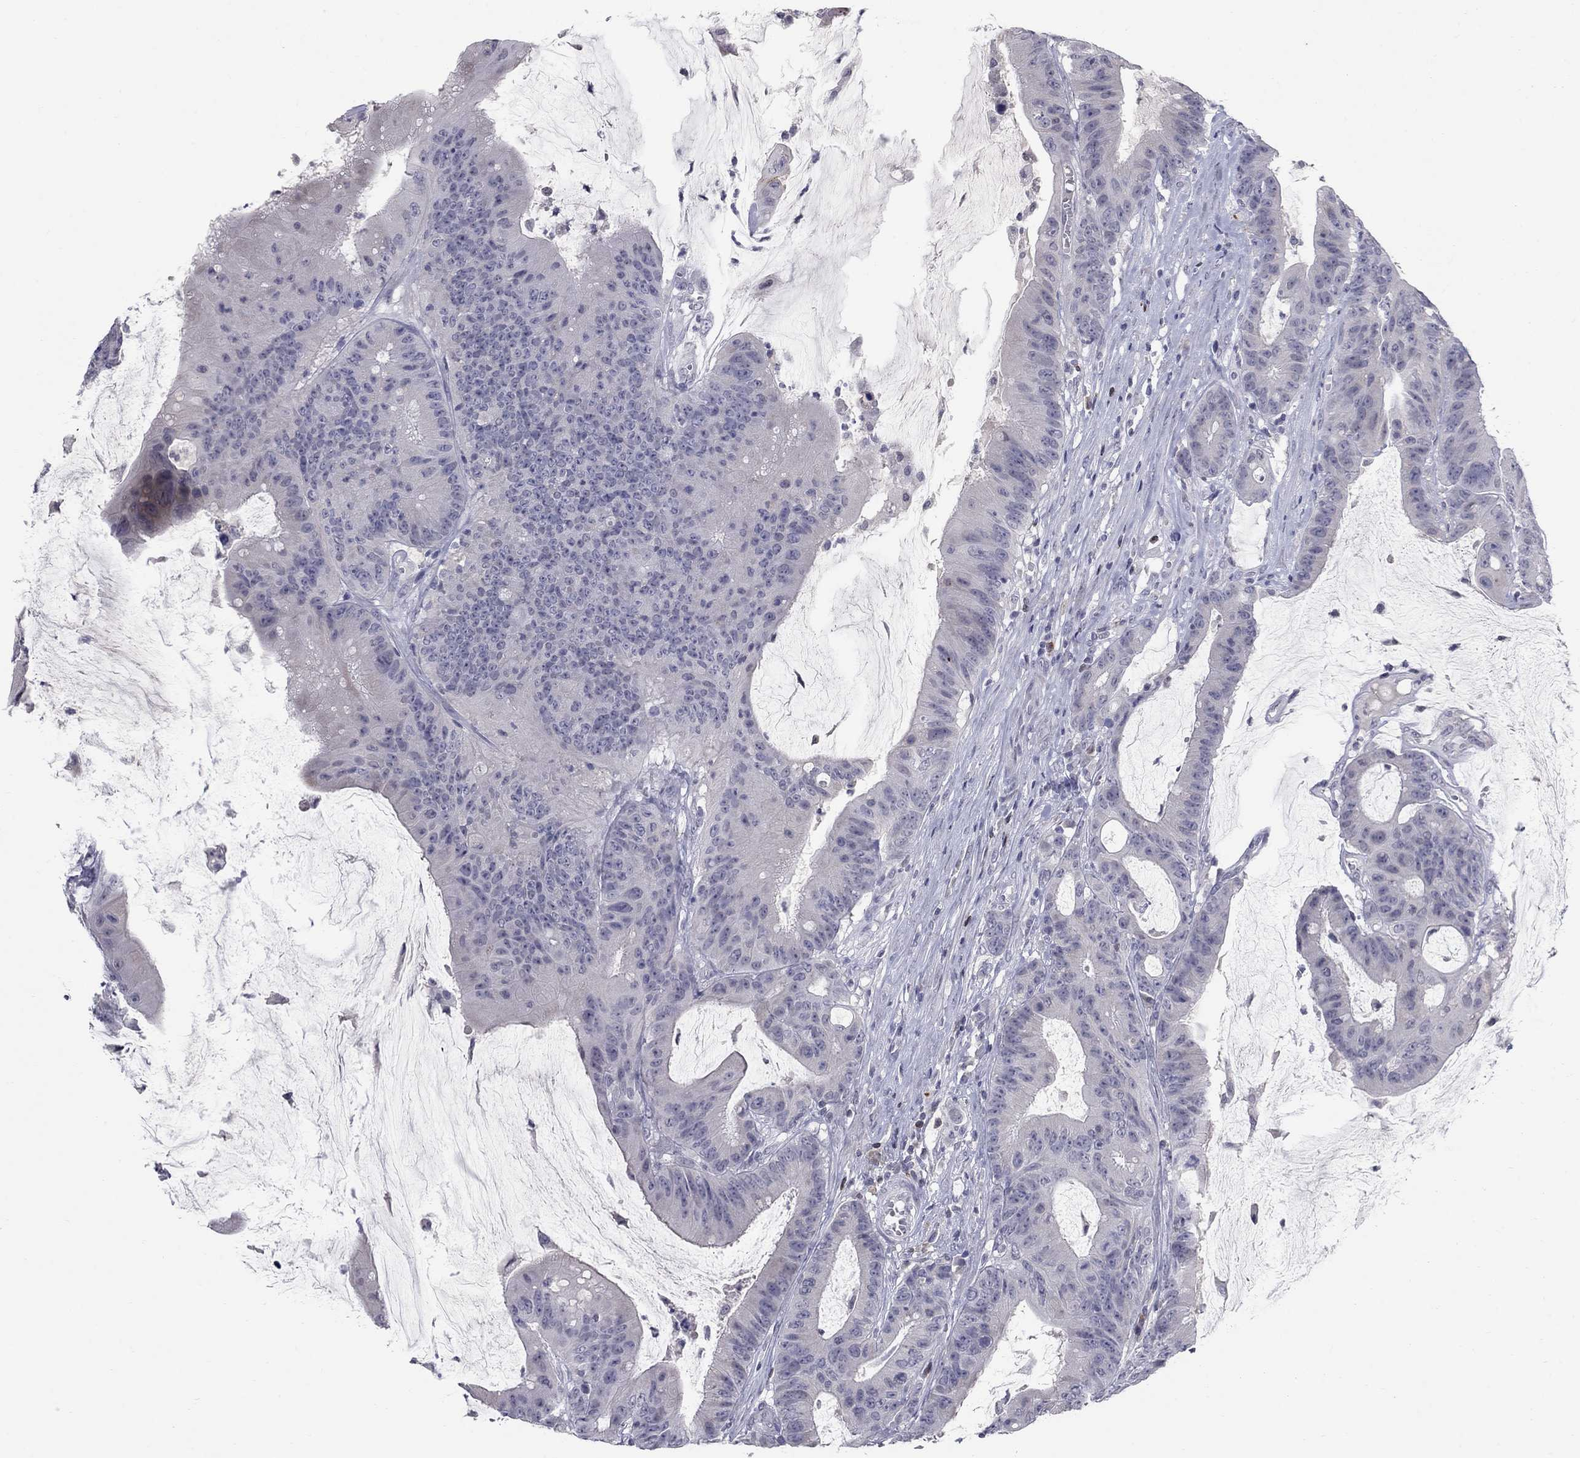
{"staining": {"intensity": "negative", "quantity": "none", "location": "none"}, "tissue": "colorectal cancer", "cell_type": "Tumor cells", "image_type": "cancer", "snomed": [{"axis": "morphology", "description": "Adenocarcinoma, NOS"}, {"axis": "topography", "description": "Colon"}], "caption": "Photomicrograph shows no significant protein staining in tumor cells of colorectal cancer. (IHC, brightfield microscopy, high magnification).", "gene": "NTRK2", "patient": {"sex": "female", "age": 69}}